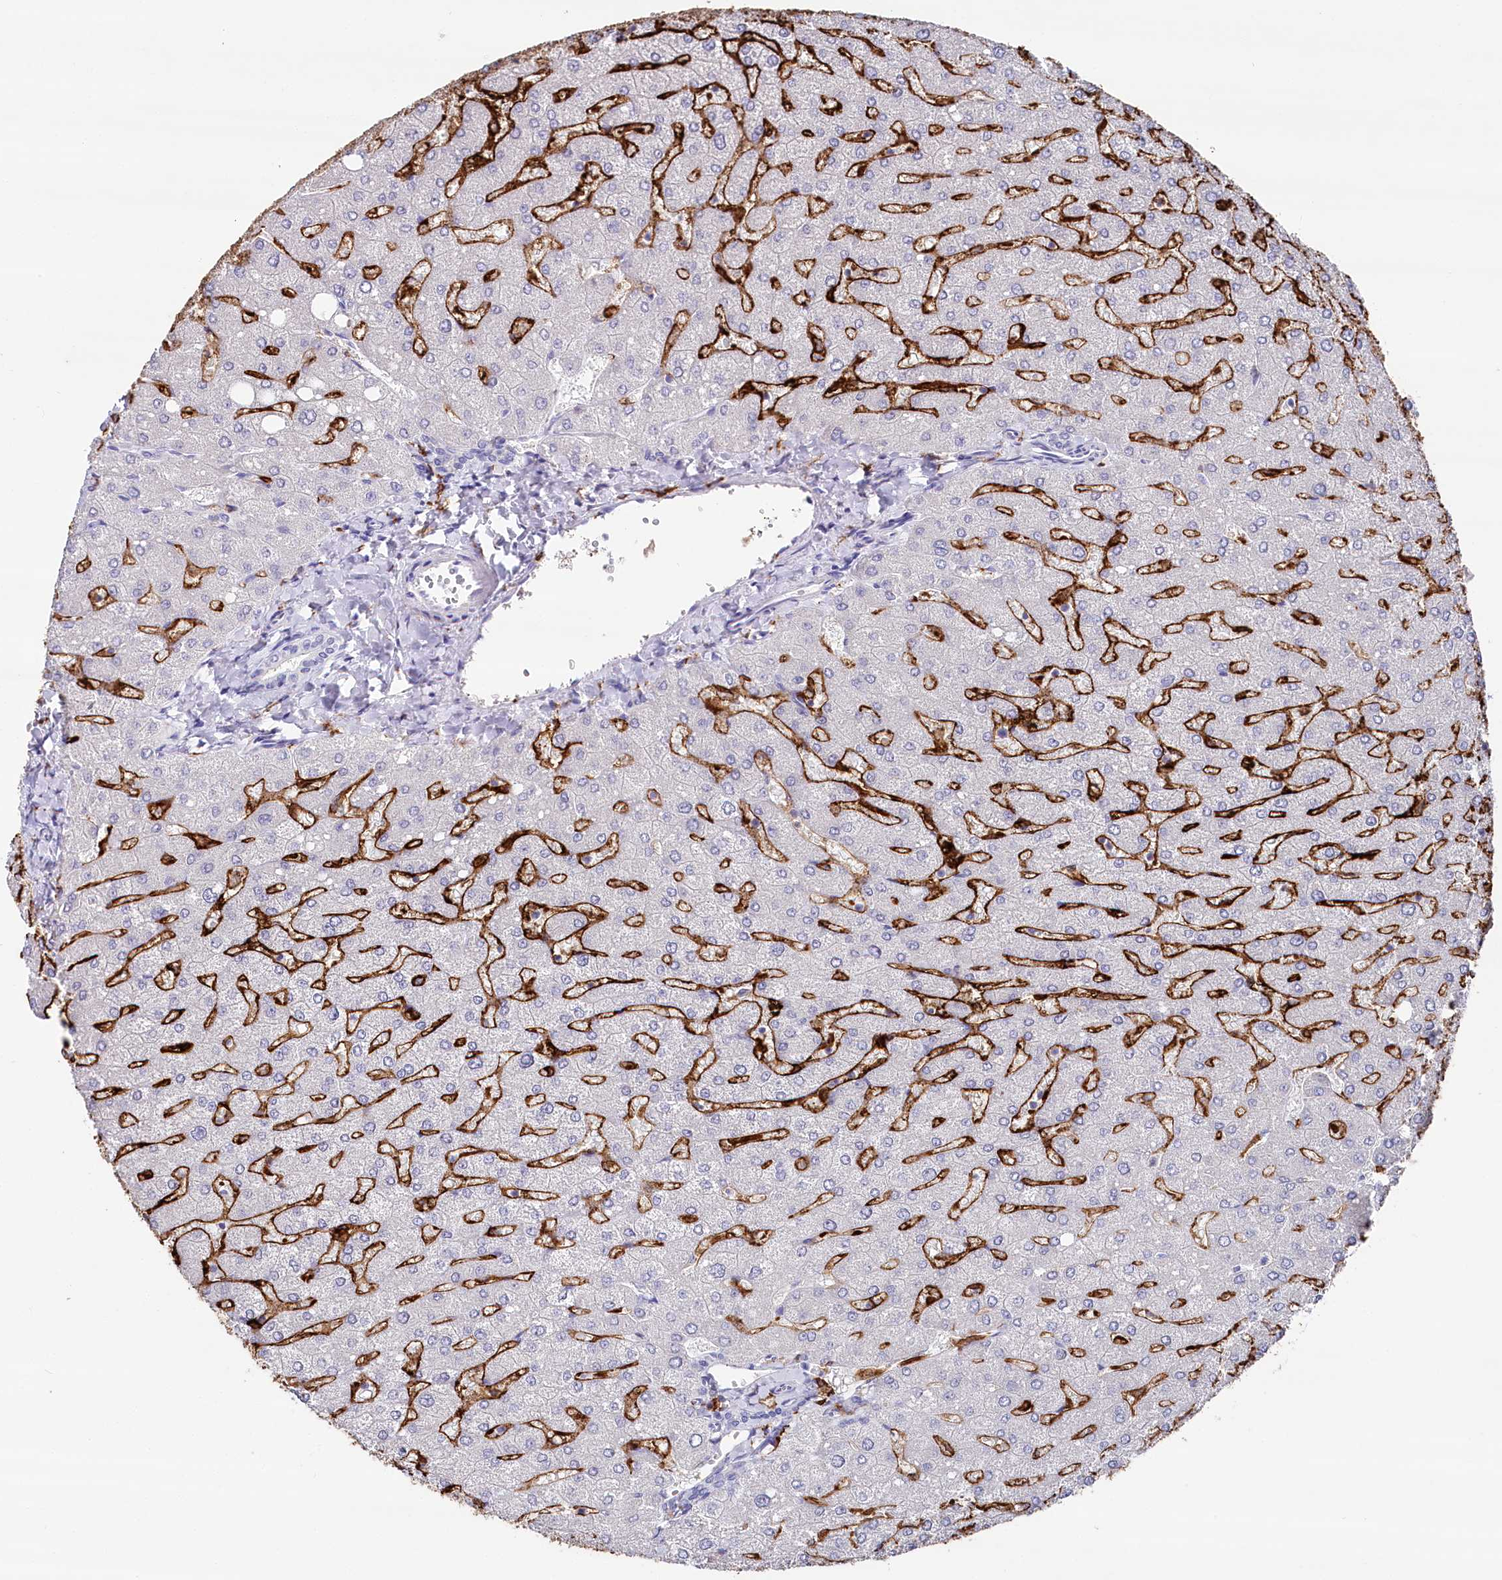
{"staining": {"intensity": "negative", "quantity": "none", "location": "none"}, "tissue": "liver", "cell_type": "Cholangiocytes", "image_type": "normal", "snomed": [{"axis": "morphology", "description": "Normal tissue, NOS"}, {"axis": "topography", "description": "Liver"}], "caption": "The micrograph demonstrates no significant staining in cholangiocytes of liver. (Stains: DAB (3,3'-diaminobenzidine) immunohistochemistry with hematoxylin counter stain, Microscopy: brightfield microscopy at high magnification).", "gene": "CLEC4M", "patient": {"sex": "male", "age": 55}}